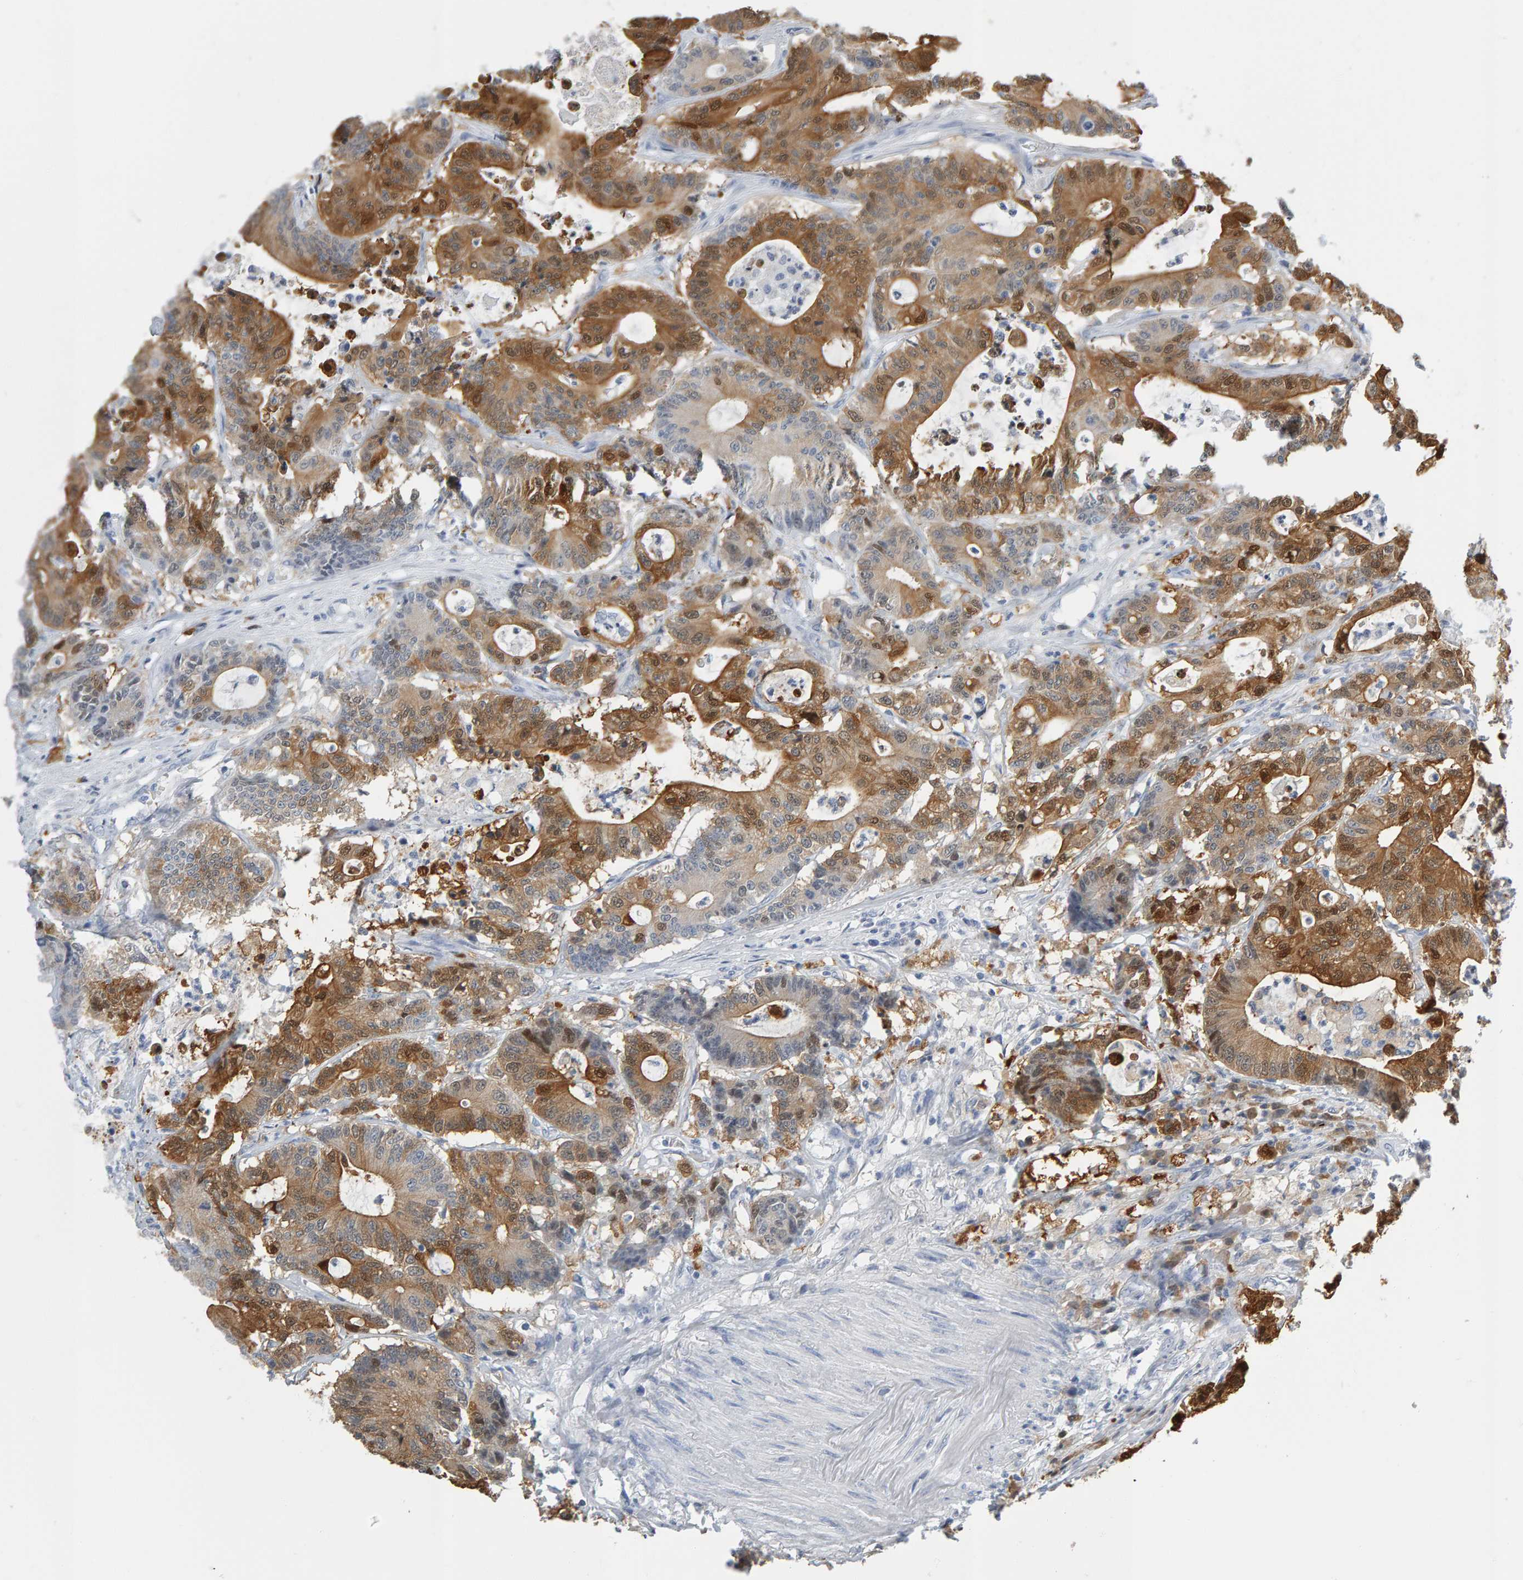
{"staining": {"intensity": "moderate", "quantity": ">75%", "location": "cytoplasmic/membranous"}, "tissue": "colorectal cancer", "cell_type": "Tumor cells", "image_type": "cancer", "snomed": [{"axis": "morphology", "description": "Adenocarcinoma, NOS"}, {"axis": "topography", "description": "Colon"}], "caption": "The immunohistochemical stain shows moderate cytoplasmic/membranous staining in tumor cells of colorectal adenocarcinoma tissue.", "gene": "CTH", "patient": {"sex": "female", "age": 84}}